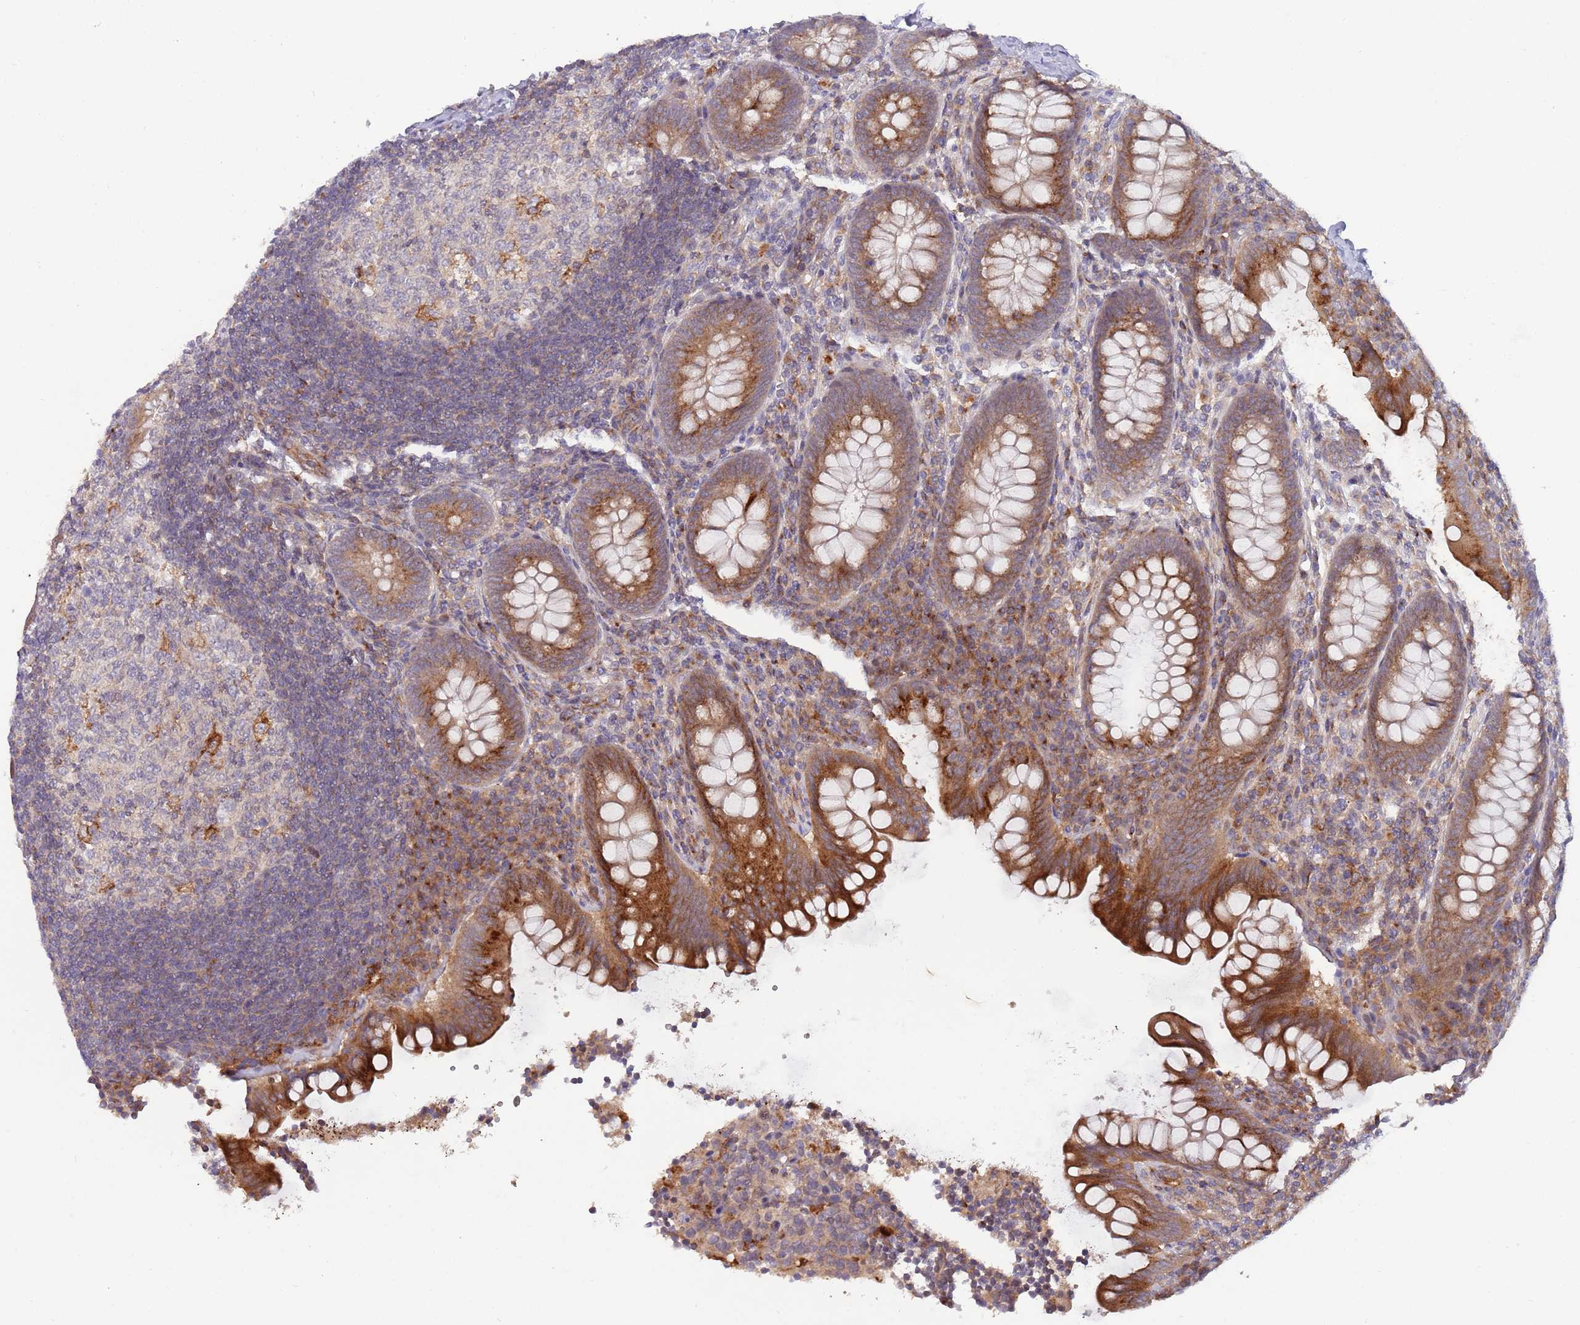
{"staining": {"intensity": "strong", "quantity": "25%-75%", "location": "cytoplasmic/membranous"}, "tissue": "appendix", "cell_type": "Glandular cells", "image_type": "normal", "snomed": [{"axis": "morphology", "description": "Normal tissue, NOS"}, {"axis": "topography", "description": "Appendix"}], "caption": "The immunohistochemical stain shows strong cytoplasmic/membranous staining in glandular cells of normal appendix.", "gene": "BTBD7", "patient": {"sex": "female", "age": 33}}